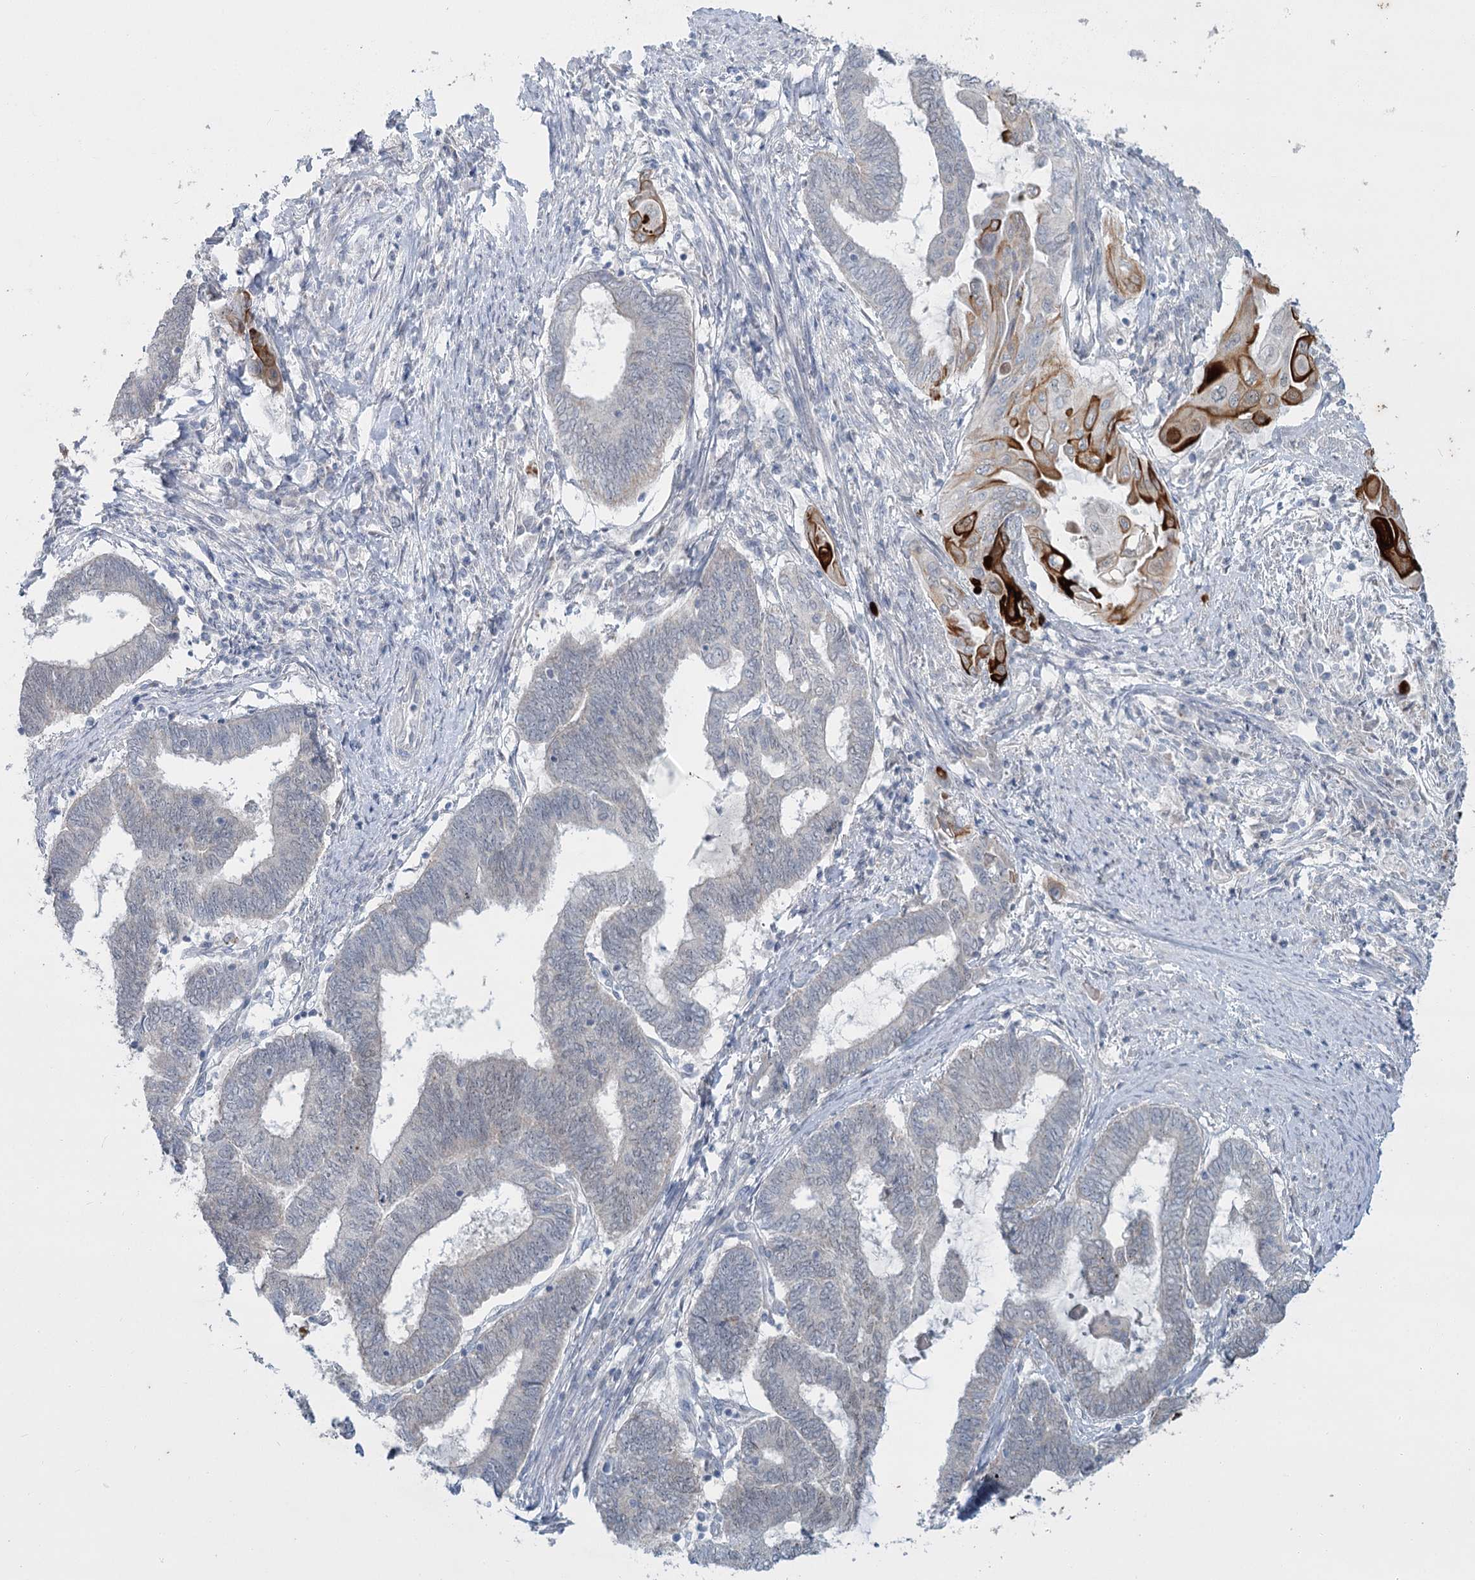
{"staining": {"intensity": "strong", "quantity": "<25%", "location": "cytoplasmic/membranous"}, "tissue": "endometrial cancer", "cell_type": "Tumor cells", "image_type": "cancer", "snomed": [{"axis": "morphology", "description": "Adenocarcinoma, NOS"}, {"axis": "topography", "description": "Uterus"}, {"axis": "topography", "description": "Endometrium"}], "caption": "Endometrial cancer (adenocarcinoma) stained with IHC demonstrates strong cytoplasmic/membranous expression in approximately <25% of tumor cells.", "gene": "ABITRAM", "patient": {"sex": "female", "age": 70}}